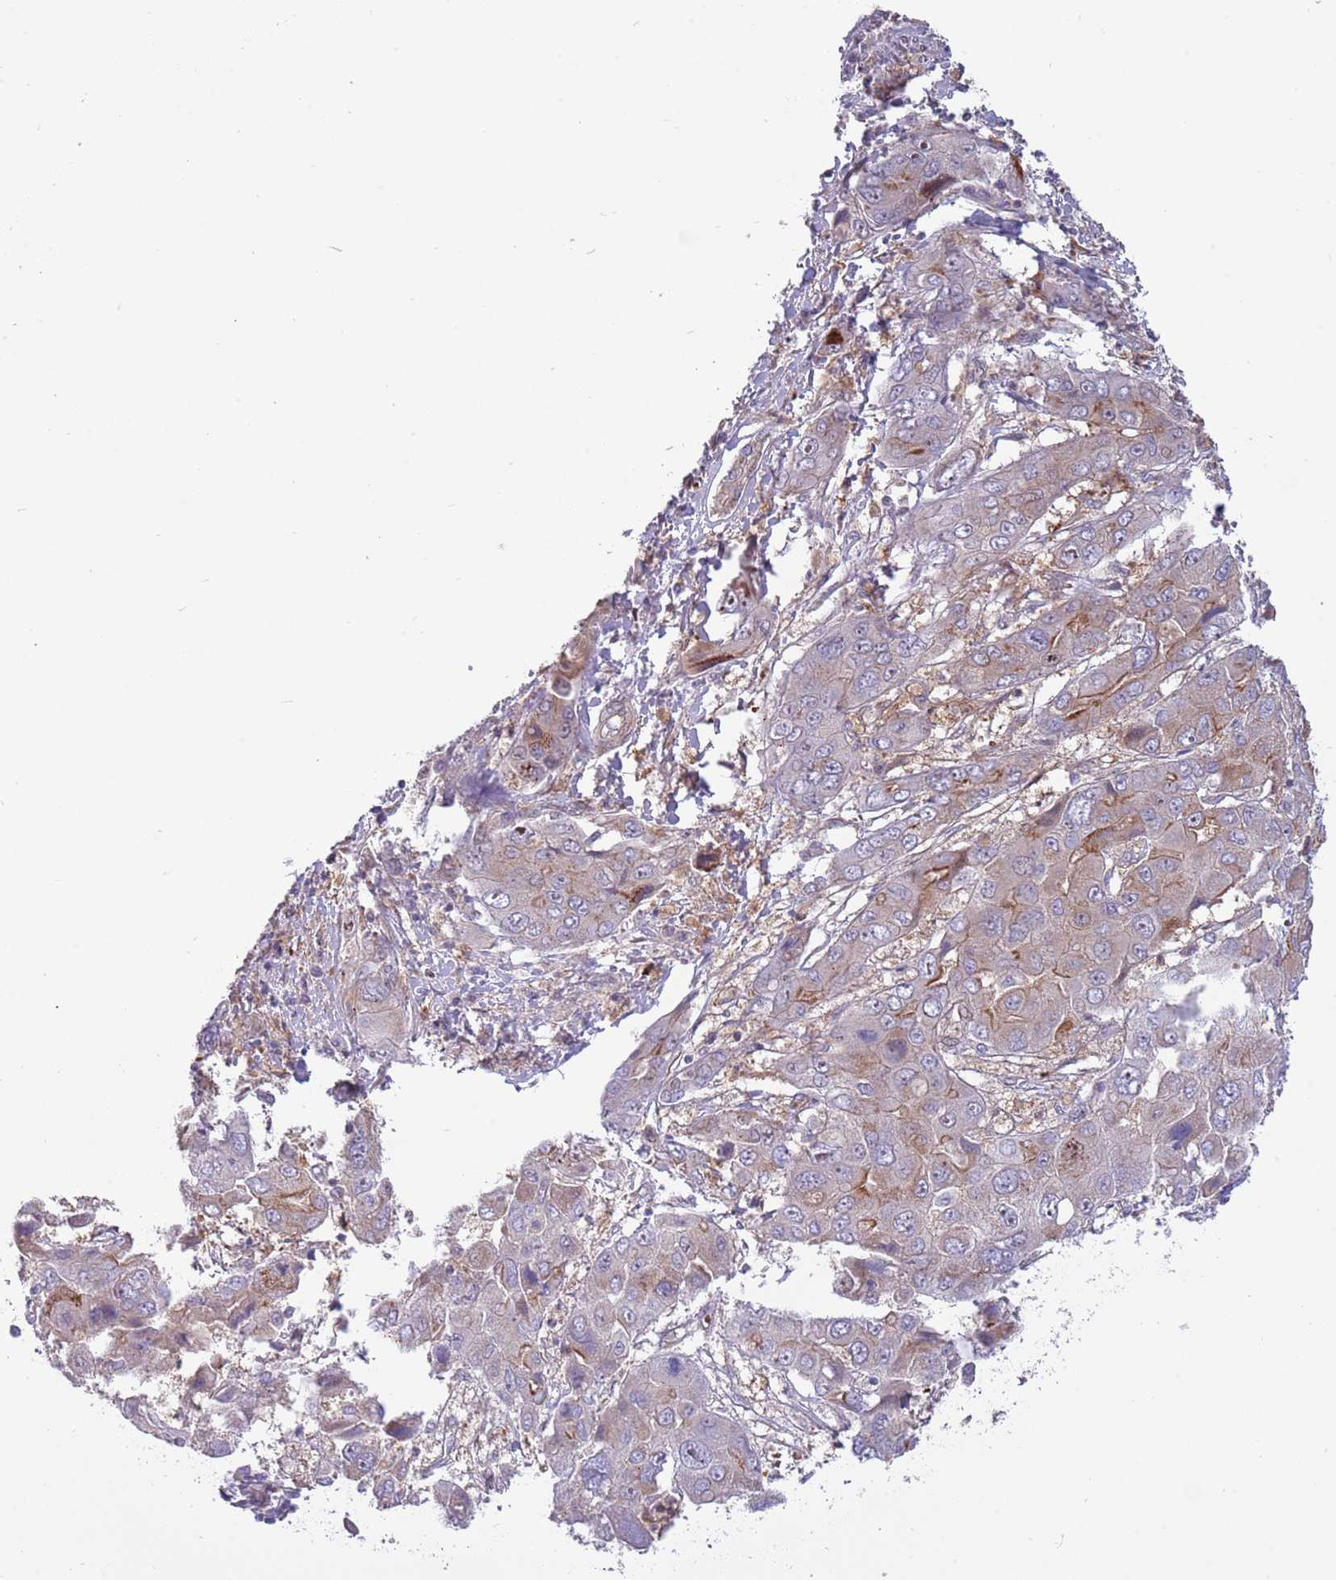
{"staining": {"intensity": "moderate", "quantity": "<25%", "location": "cytoplasmic/membranous"}, "tissue": "liver cancer", "cell_type": "Tumor cells", "image_type": "cancer", "snomed": [{"axis": "morphology", "description": "Cholangiocarcinoma"}, {"axis": "topography", "description": "Liver"}], "caption": "DAB immunohistochemical staining of human liver cholangiocarcinoma reveals moderate cytoplasmic/membranous protein staining in about <25% of tumor cells.", "gene": "ITGB6", "patient": {"sex": "male", "age": 67}}